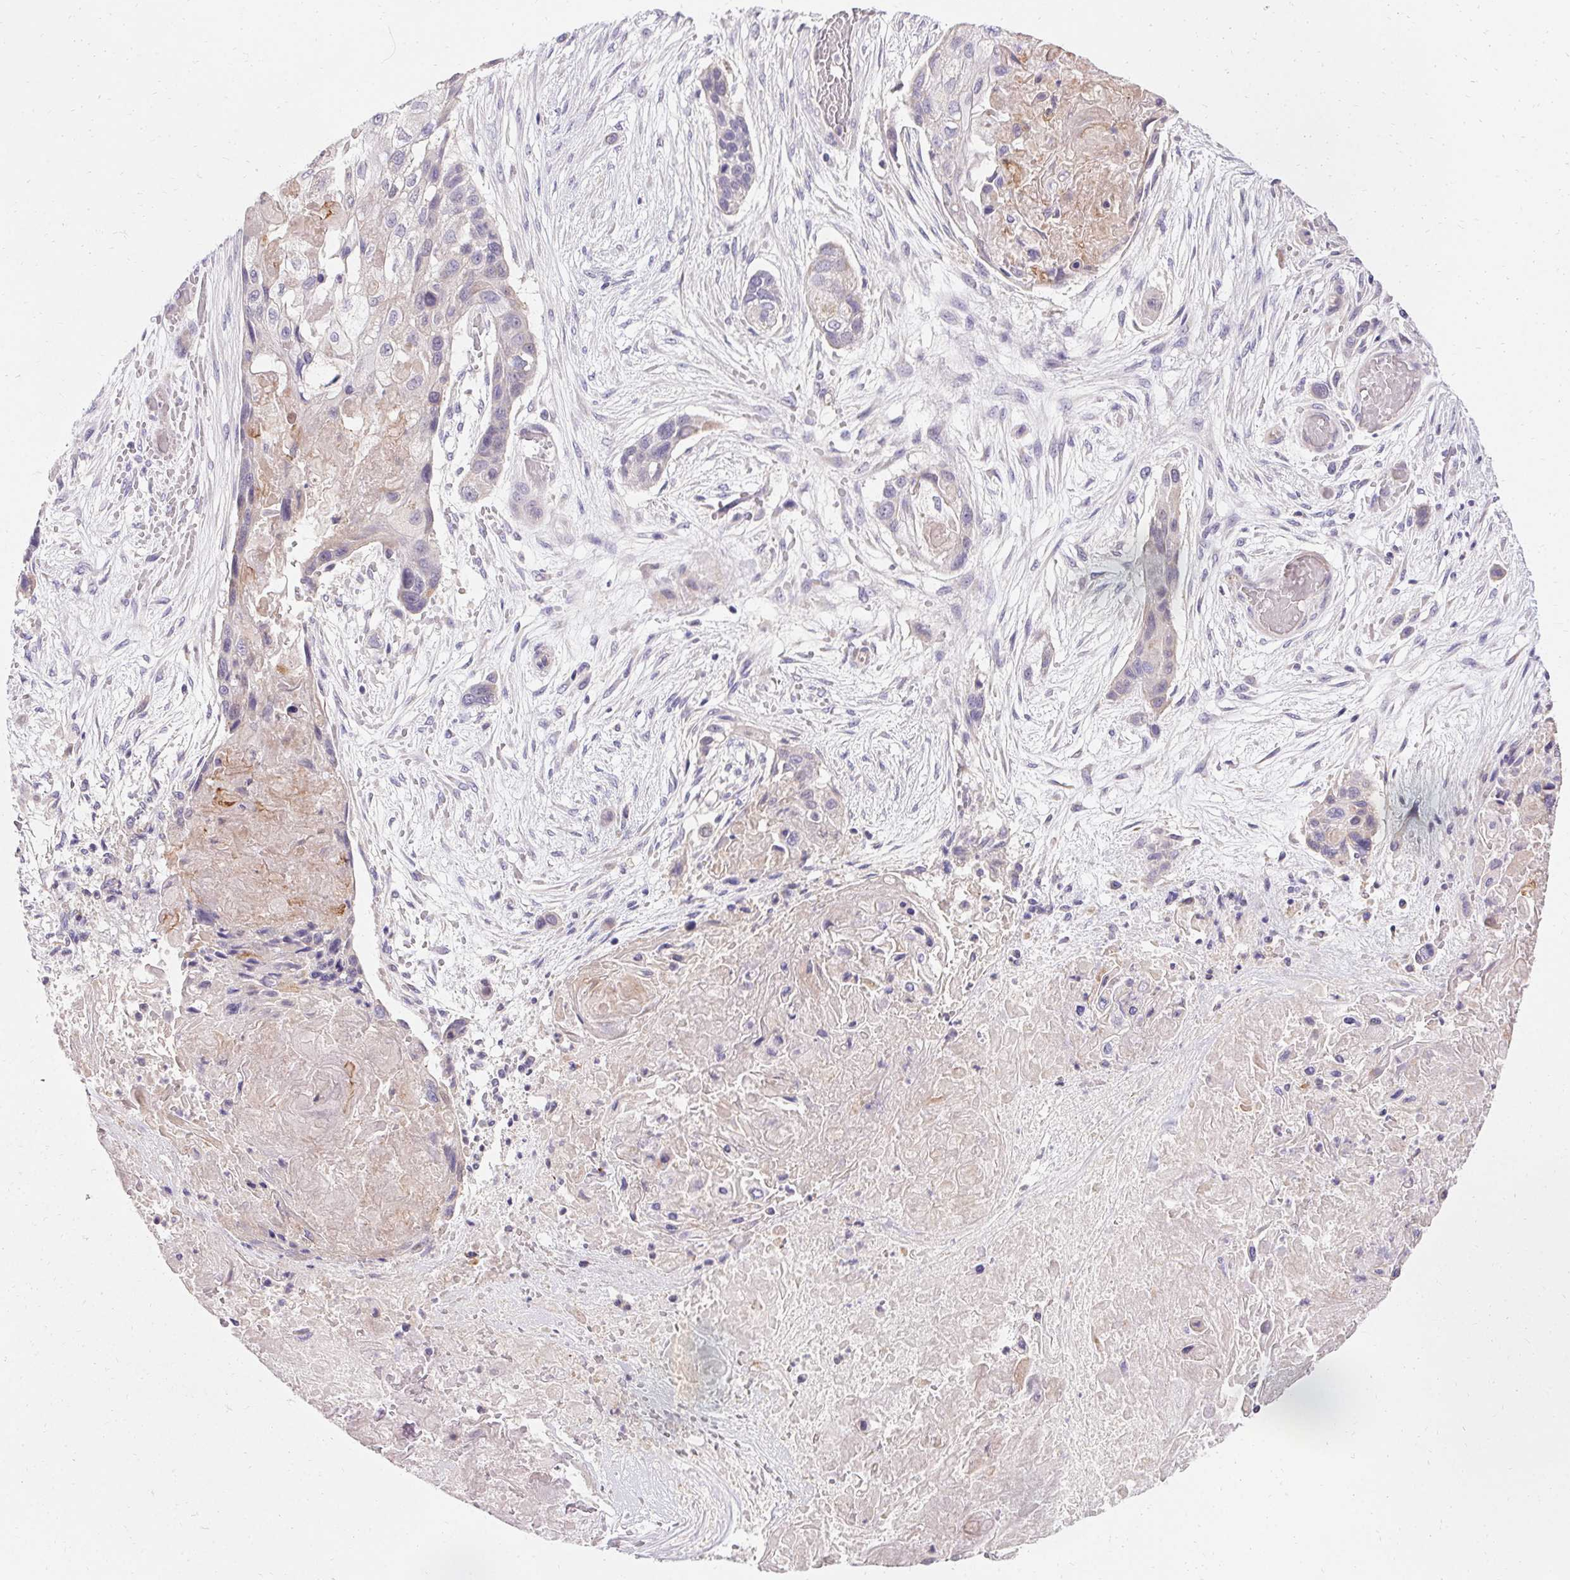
{"staining": {"intensity": "negative", "quantity": "none", "location": "none"}, "tissue": "lung cancer", "cell_type": "Tumor cells", "image_type": "cancer", "snomed": [{"axis": "morphology", "description": "Squamous cell carcinoma, NOS"}, {"axis": "topography", "description": "Lung"}], "caption": "High magnification brightfield microscopy of lung cancer (squamous cell carcinoma) stained with DAB (3,3'-diaminobenzidine) (brown) and counterstained with hematoxylin (blue): tumor cells show no significant expression. (DAB immunohistochemistry, high magnification).", "gene": "TRIP13", "patient": {"sex": "male", "age": 69}}